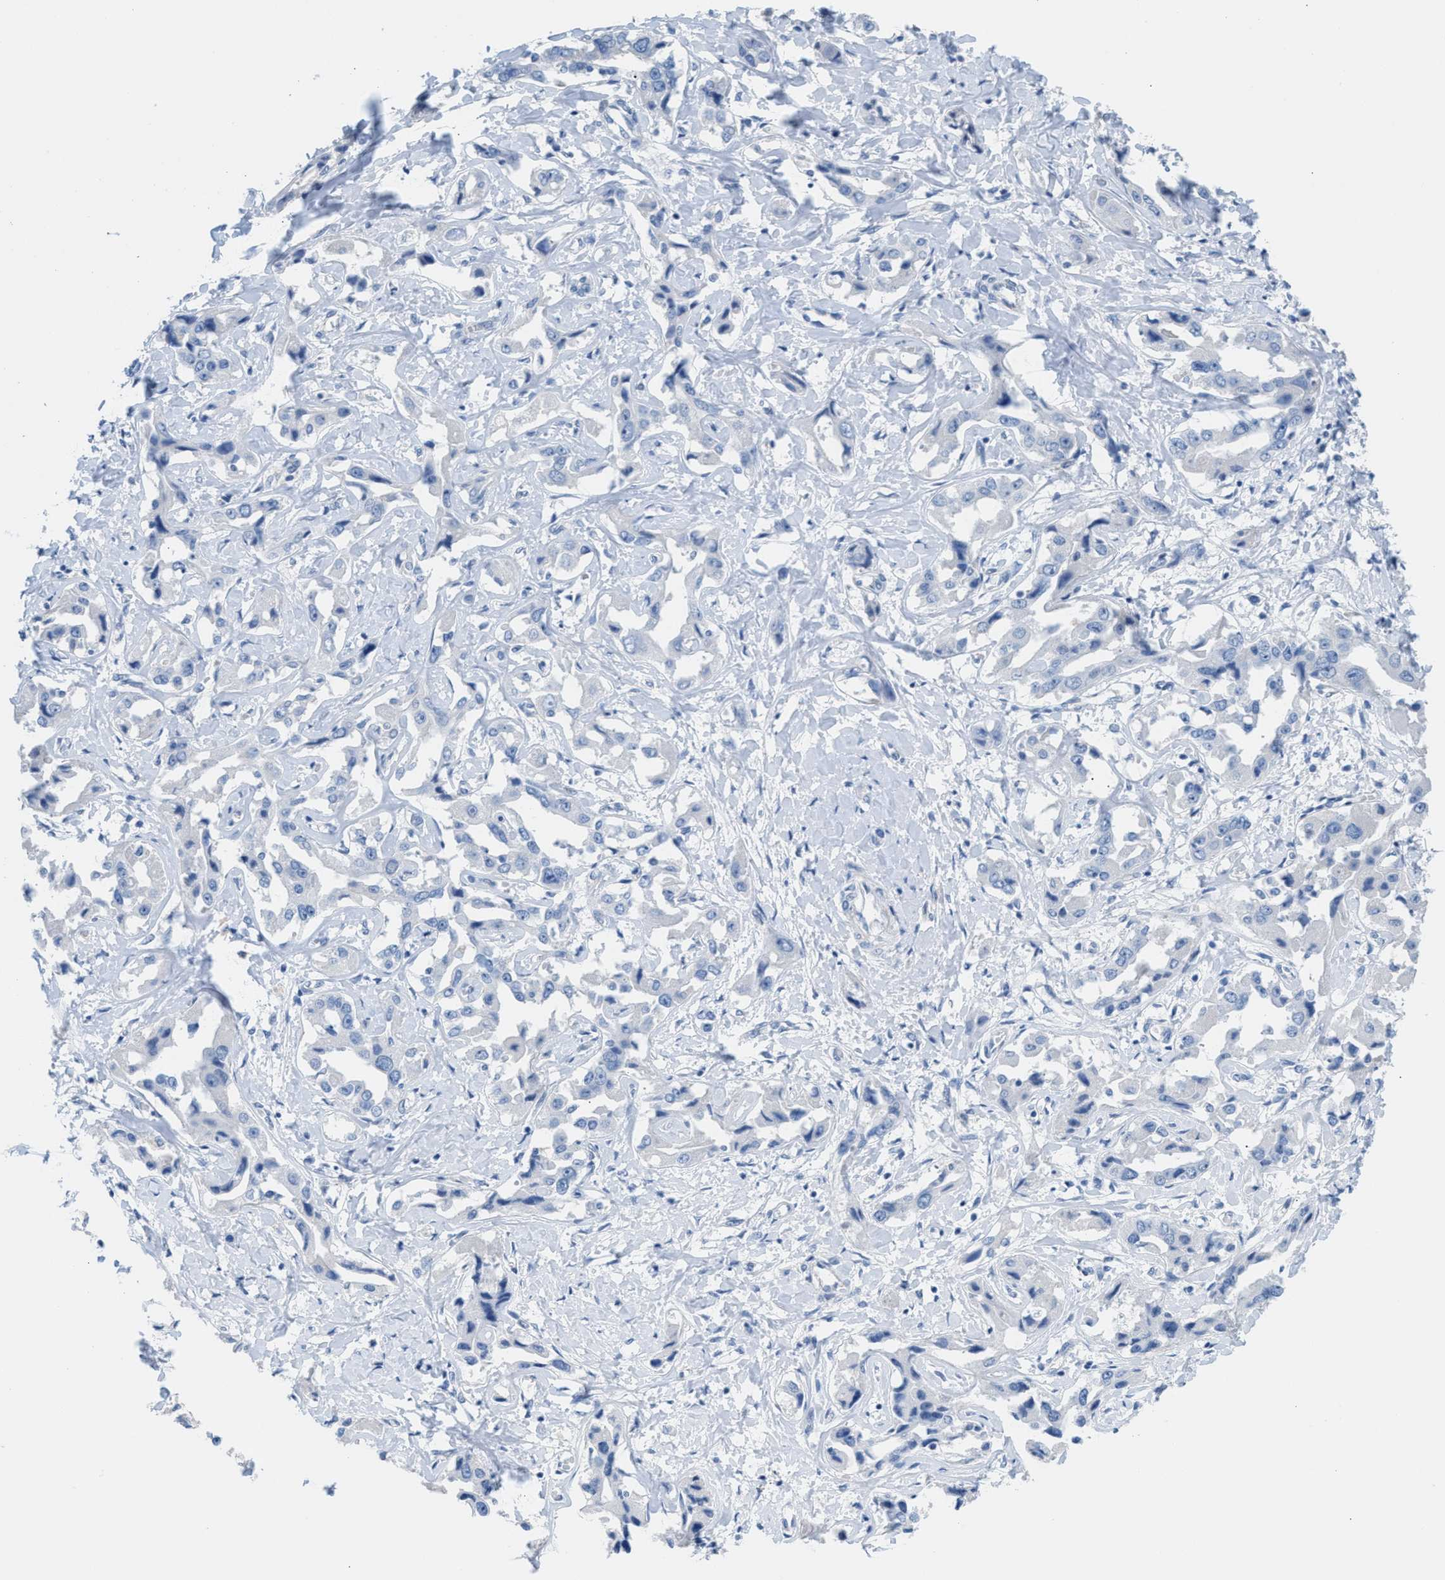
{"staining": {"intensity": "negative", "quantity": "none", "location": "none"}, "tissue": "liver cancer", "cell_type": "Tumor cells", "image_type": "cancer", "snomed": [{"axis": "morphology", "description": "Cholangiocarcinoma"}, {"axis": "topography", "description": "Liver"}], "caption": "Tumor cells are negative for protein expression in human liver cancer.", "gene": "MPP3", "patient": {"sex": "male", "age": 59}}